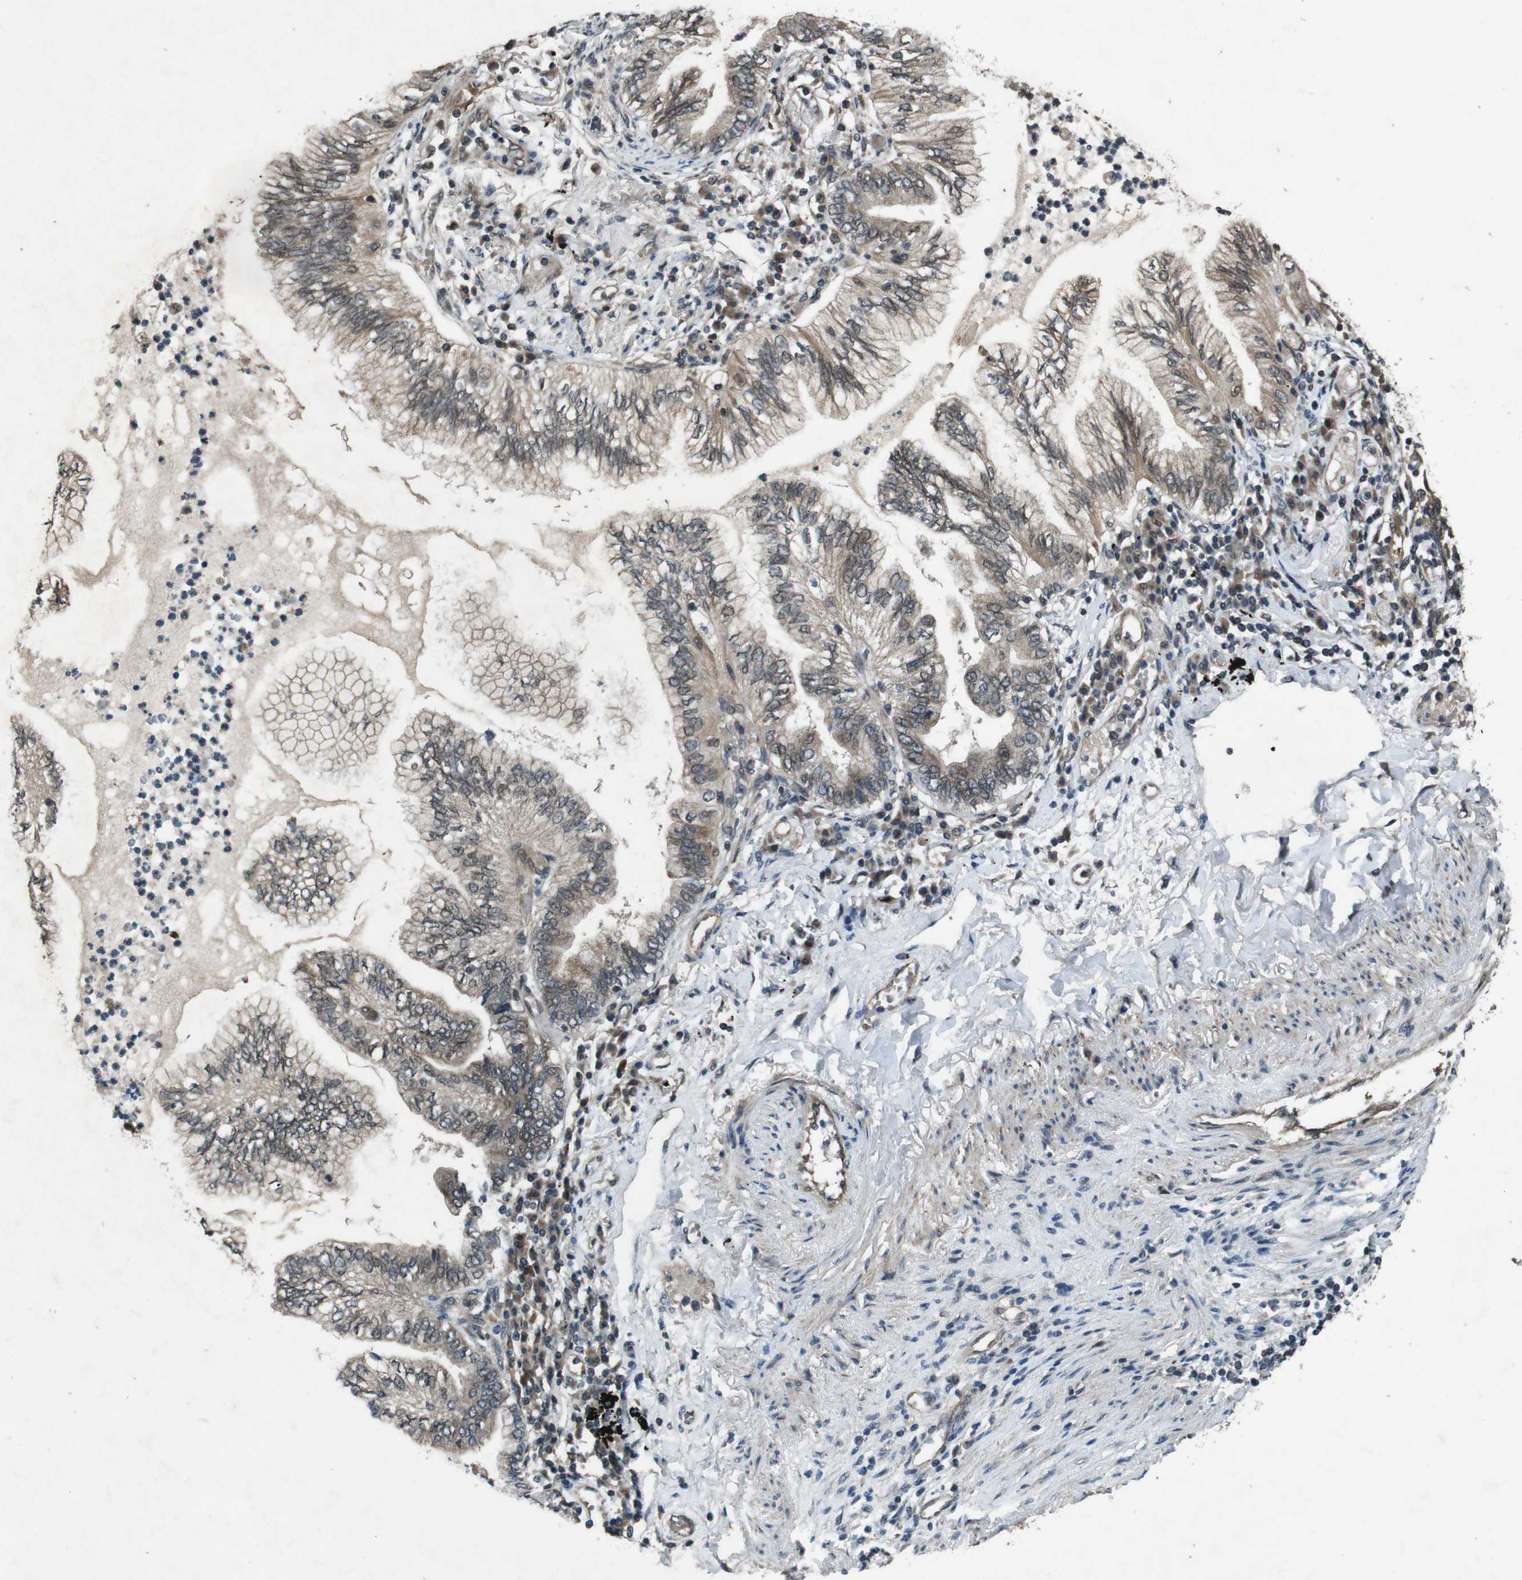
{"staining": {"intensity": "weak", "quantity": ">75%", "location": "cytoplasmic/membranous"}, "tissue": "lung cancer", "cell_type": "Tumor cells", "image_type": "cancer", "snomed": [{"axis": "morphology", "description": "Normal tissue, NOS"}, {"axis": "morphology", "description": "Adenocarcinoma, NOS"}, {"axis": "topography", "description": "Bronchus"}, {"axis": "topography", "description": "Lung"}], "caption": "There is low levels of weak cytoplasmic/membranous positivity in tumor cells of lung cancer (adenocarcinoma), as demonstrated by immunohistochemical staining (brown color).", "gene": "SOCS1", "patient": {"sex": "female", "age": 70}}